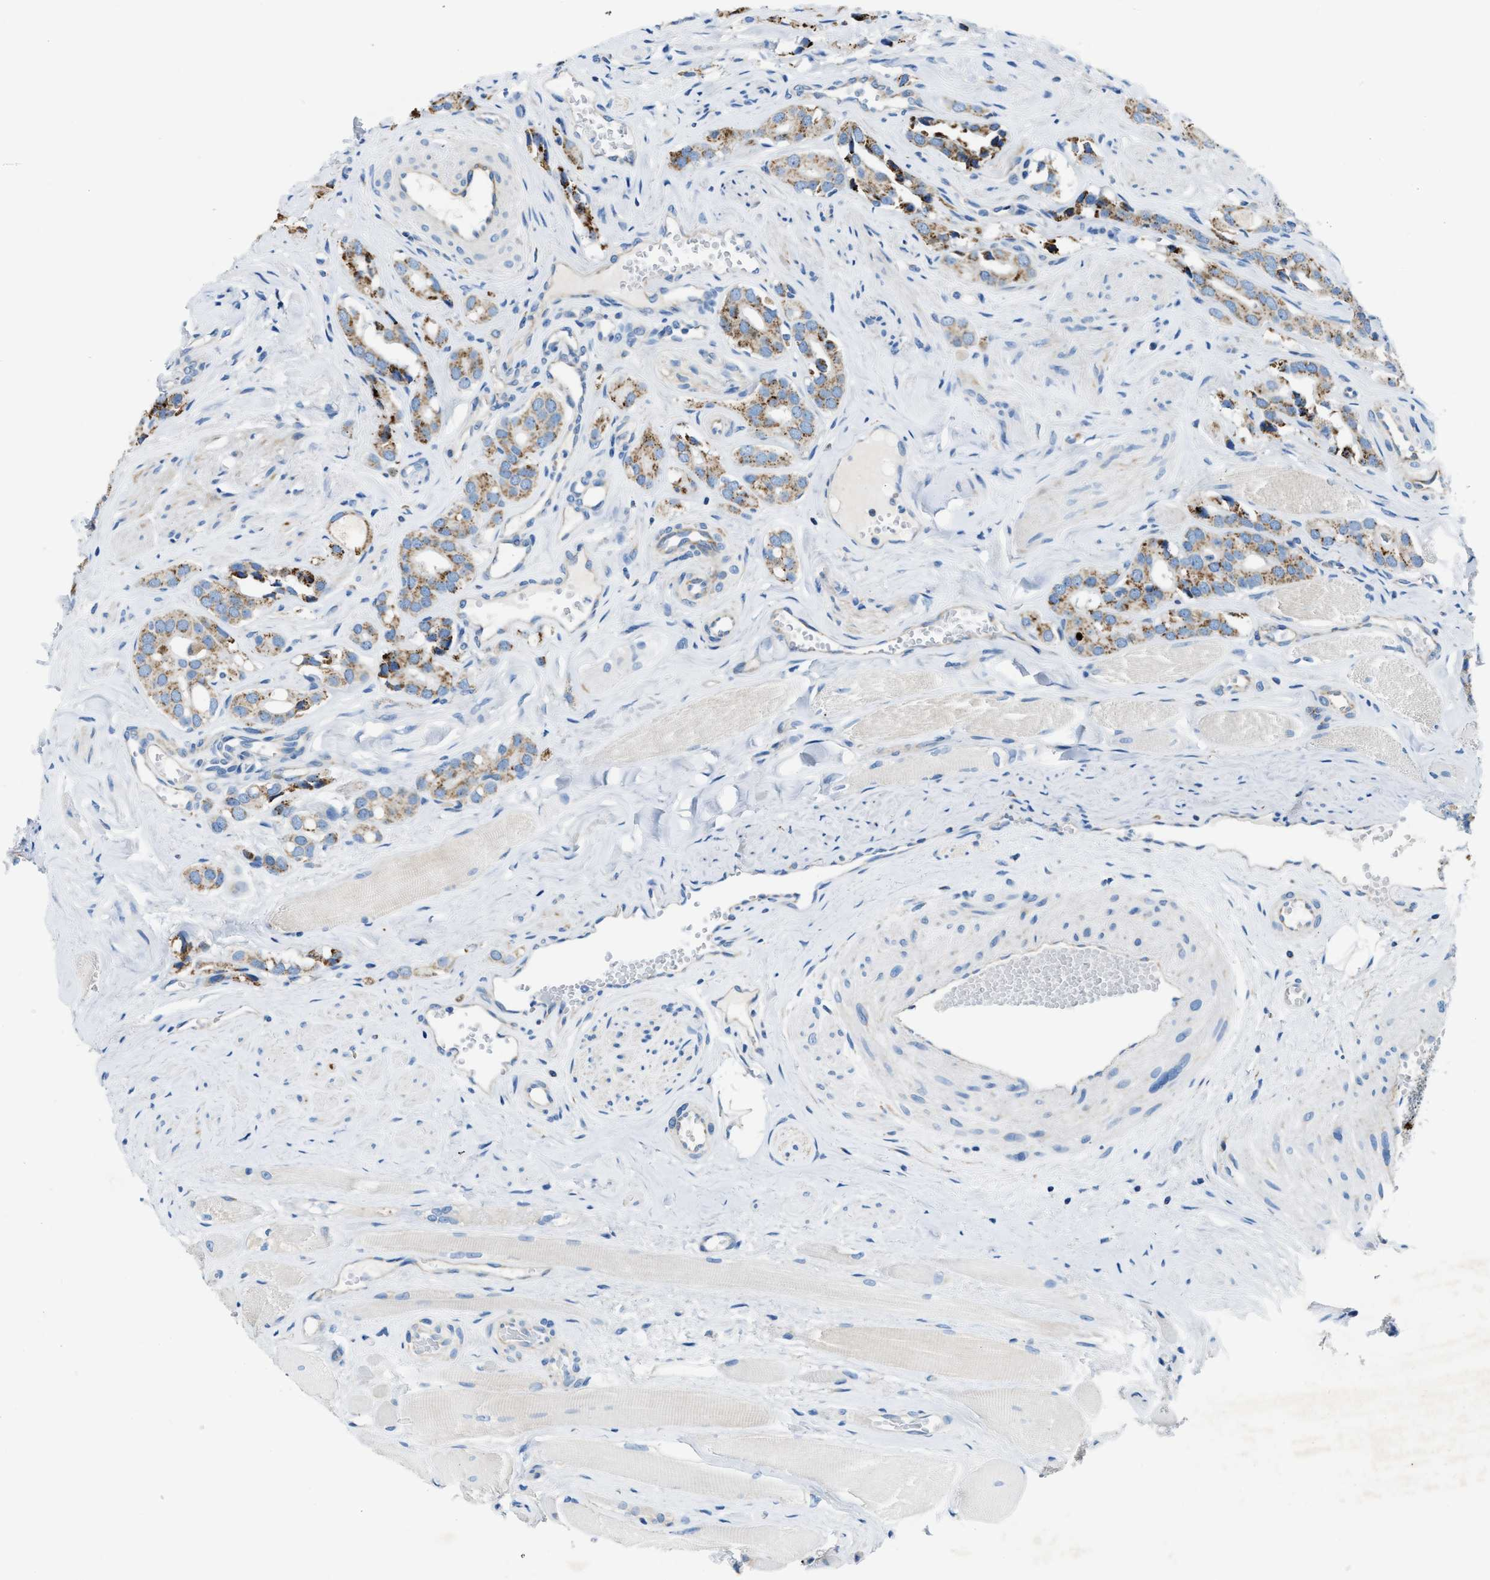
{"staining": {"intensity": "moderate", "quantity": ">75%", "location": "cytoplasmic/membranous"}, "tissue": "prostate cancer", "cell_type": "Tumor cells", "image_type": "cancer", "snomed": [{"axis": "morphology", "description": "Adenocarcinoma, High grade"}, {"axis": "topography", "description": "Prostate"}], "caption": "A histopathology image showing moderate cytoplasmic/membranous staining in about >75% of tumor cells in prostate adenocarcinoma (high-grade), as visualized by brown immunohistochemical staining.", "gene": "JADE1", "patient": {"sex": "male", "age": 52}}